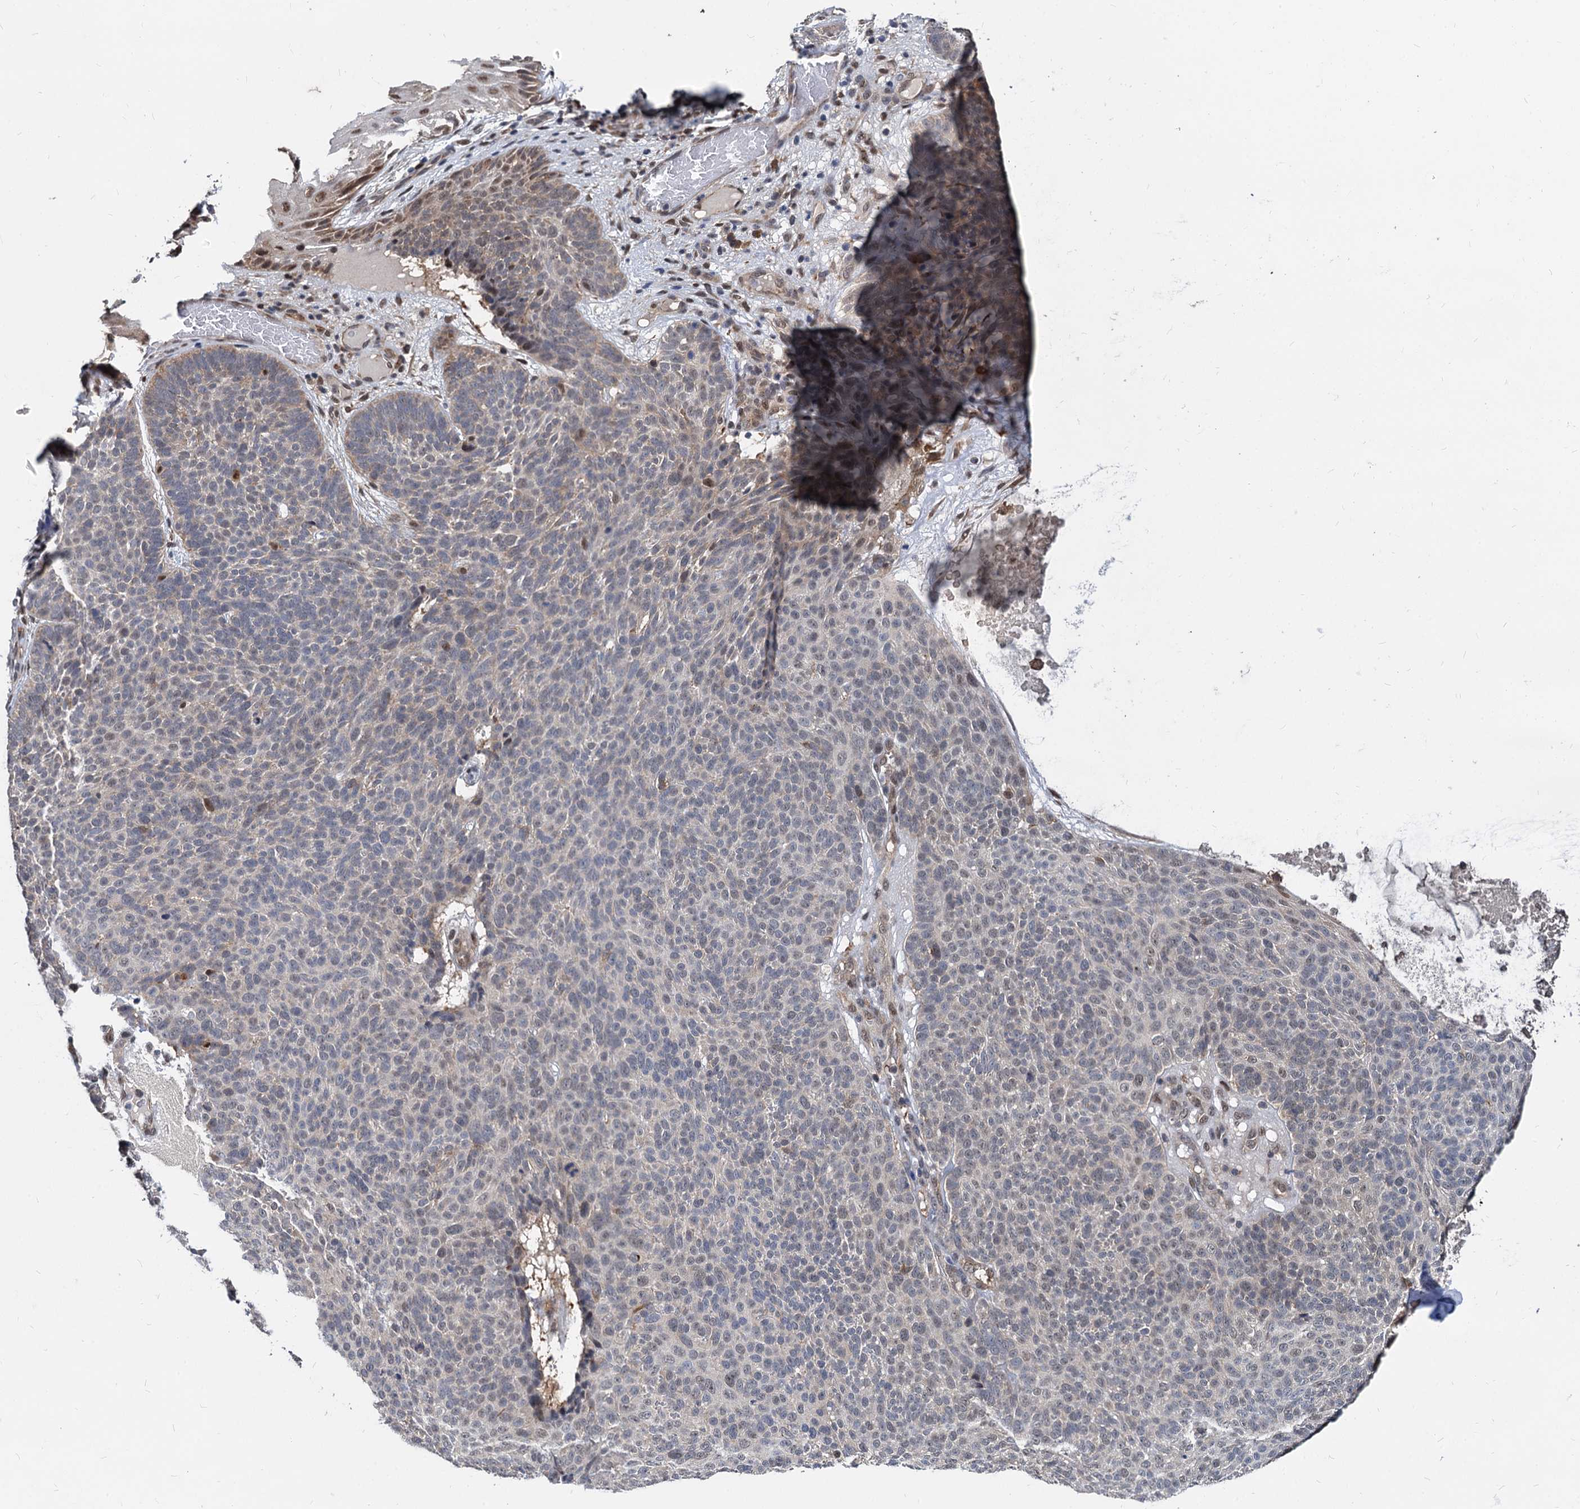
{"staining": {"intensity": "weak", "quantity": "<25%", "location": "cytoplasmic/membranous,nuclear"}, "tissue": "skin cancer", "cell_type": "Tumor cells", "image_type": "cancer", "snomed": [{"axis": "morphology", "description": "Basal cell carcinoma"}, {"axis": "topography", "description": "Skin"}], "caption": "Image shows no significant protein positivity in tumor cells of skin cancer.", "gene": "PSMD4", "patient": {"sex": "male", "age": 85}}